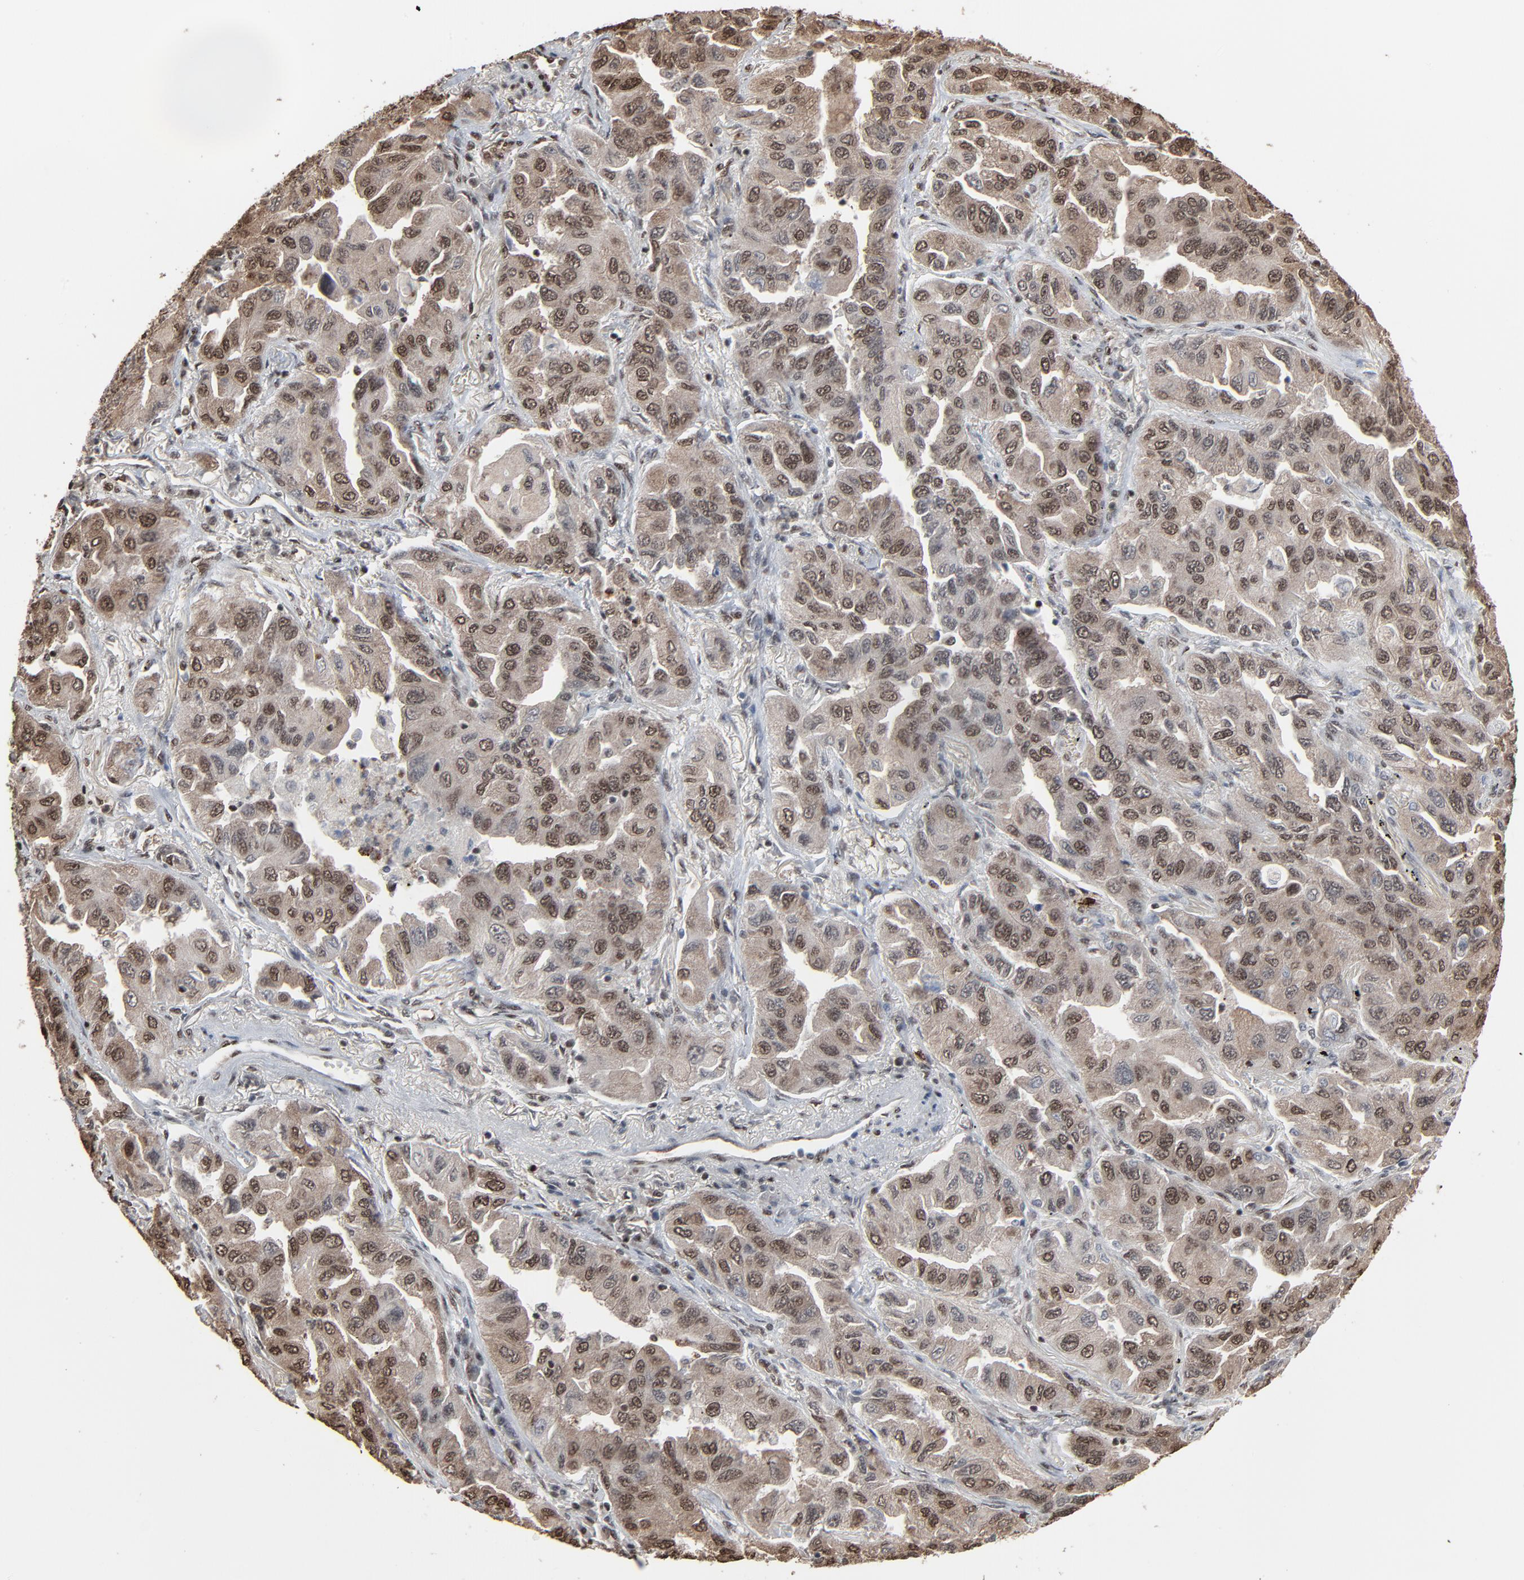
{"staining": {"intensity": "strong", "quantity": ">75%", "location": "cytoplasmic/membranous,nuclear"}, "tissue": "lung cancer", "cell_type": "Tumor cells", "image_type": "cancer", "snomed": [{"axis": "morphology", "description": "Adenocarcinoma, NOS"}, {"axis": "topography", "description": "Lung"}], "caption": "Lung adenocarcinoma tissue reveals strong cytoplasmic/membranous and nuclear staining in about >75% of tumor cells, visualized by immunohistochemistry.", "gene": "MEIS2", "patient": {"sex": "female", "age": 65}}